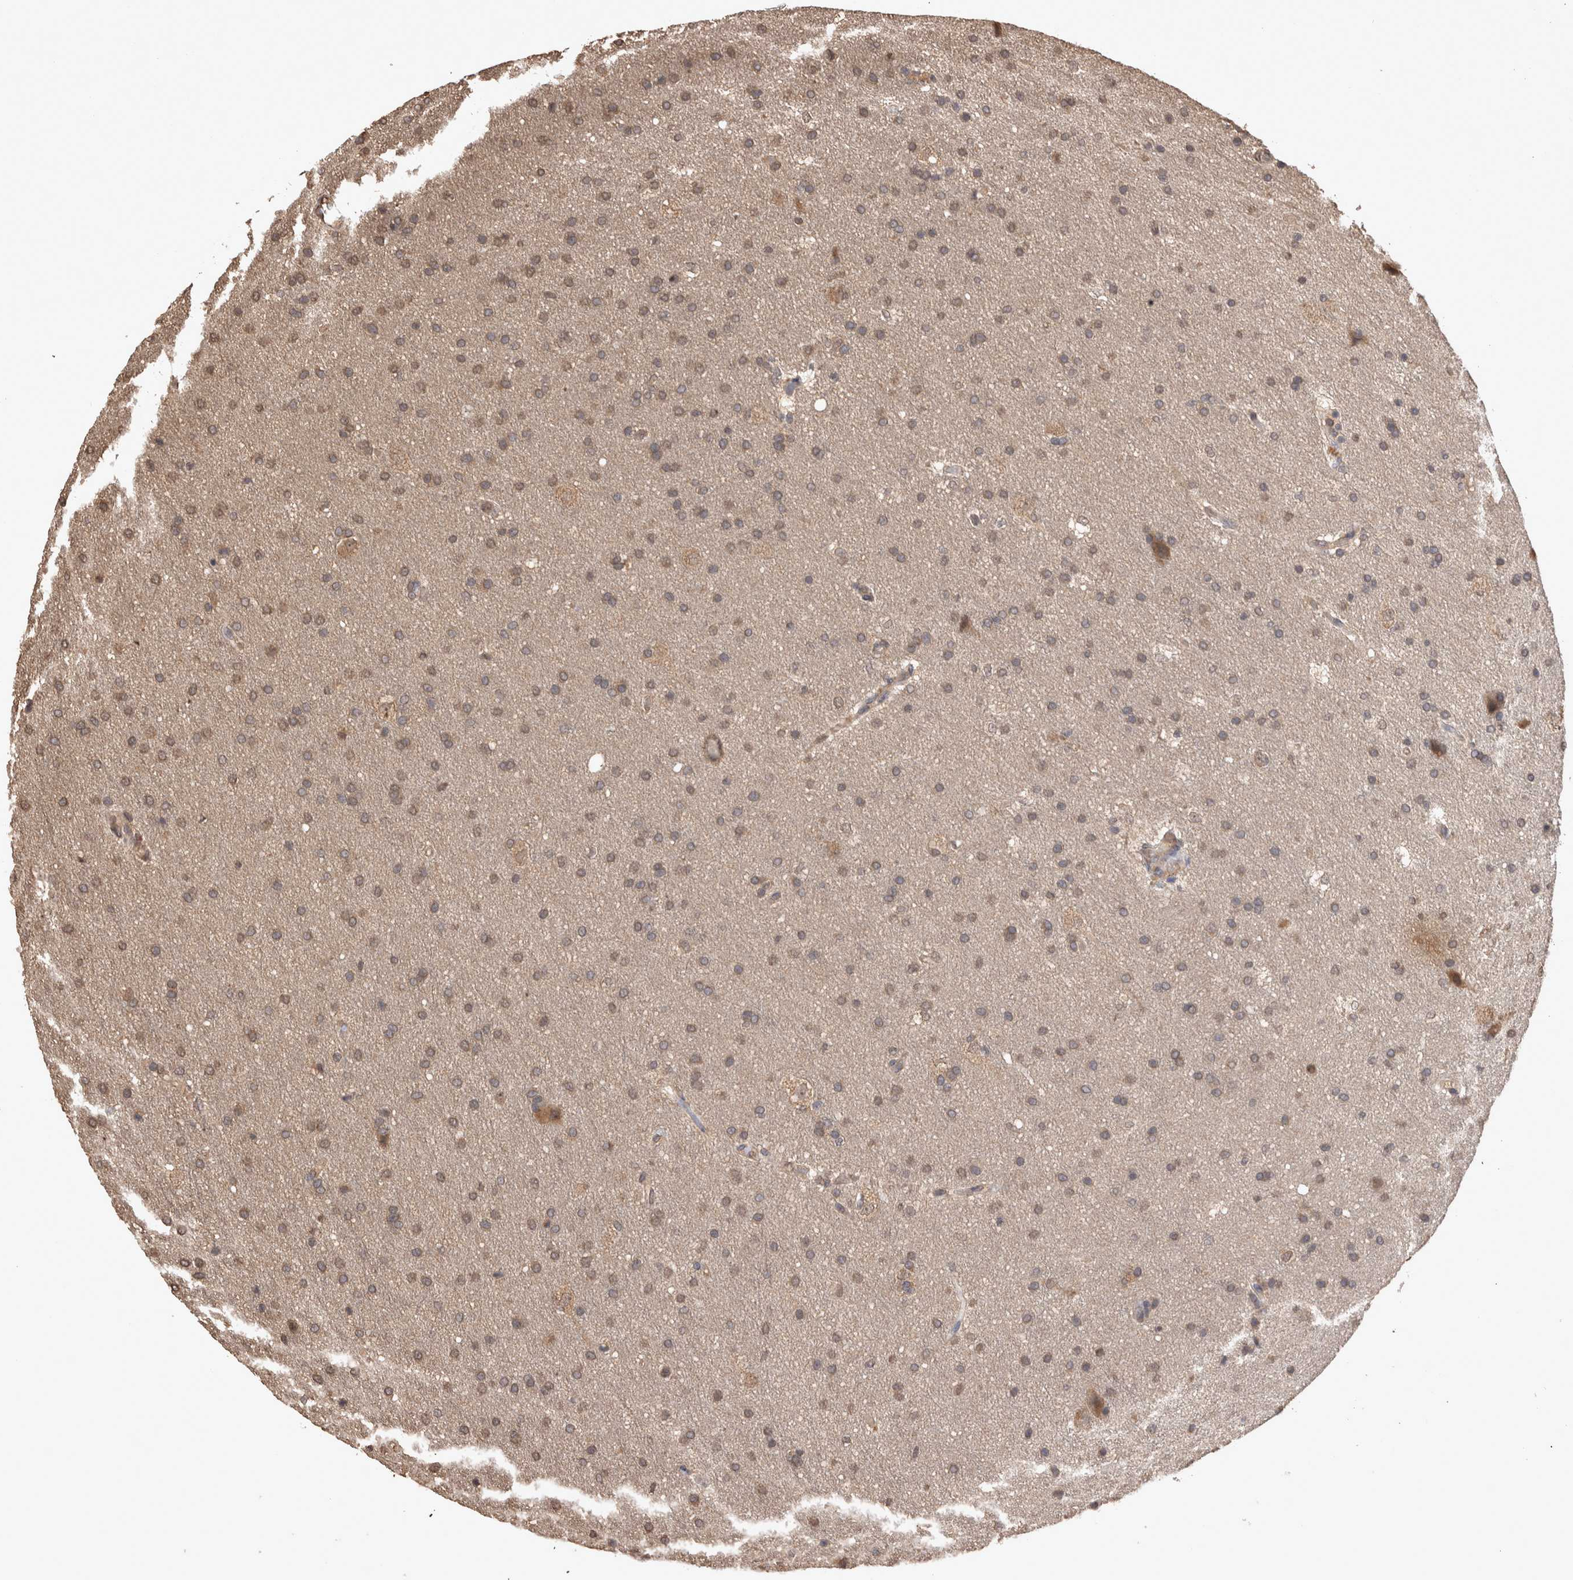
{"staining": {"intensity": "weak", "quantity": ">75%", "location": "cytoplasmic/membranous"}, "tissue": "glioma", "cell_type": "Tumor cells", "image_type": "cancer", "snomed": [{"axis": "morphology", "description": "Glioma, malignant, Low grade"}, {"axis": "topography", "description": "Brain"}], "caption": "Protein expression analysis of glioma demonstrates weak cytoplasmic/membranous positivity in approximately >75% of tumor cells.", "gene": "SOCS5", "patient": {"sex": "female", "age": 37}}